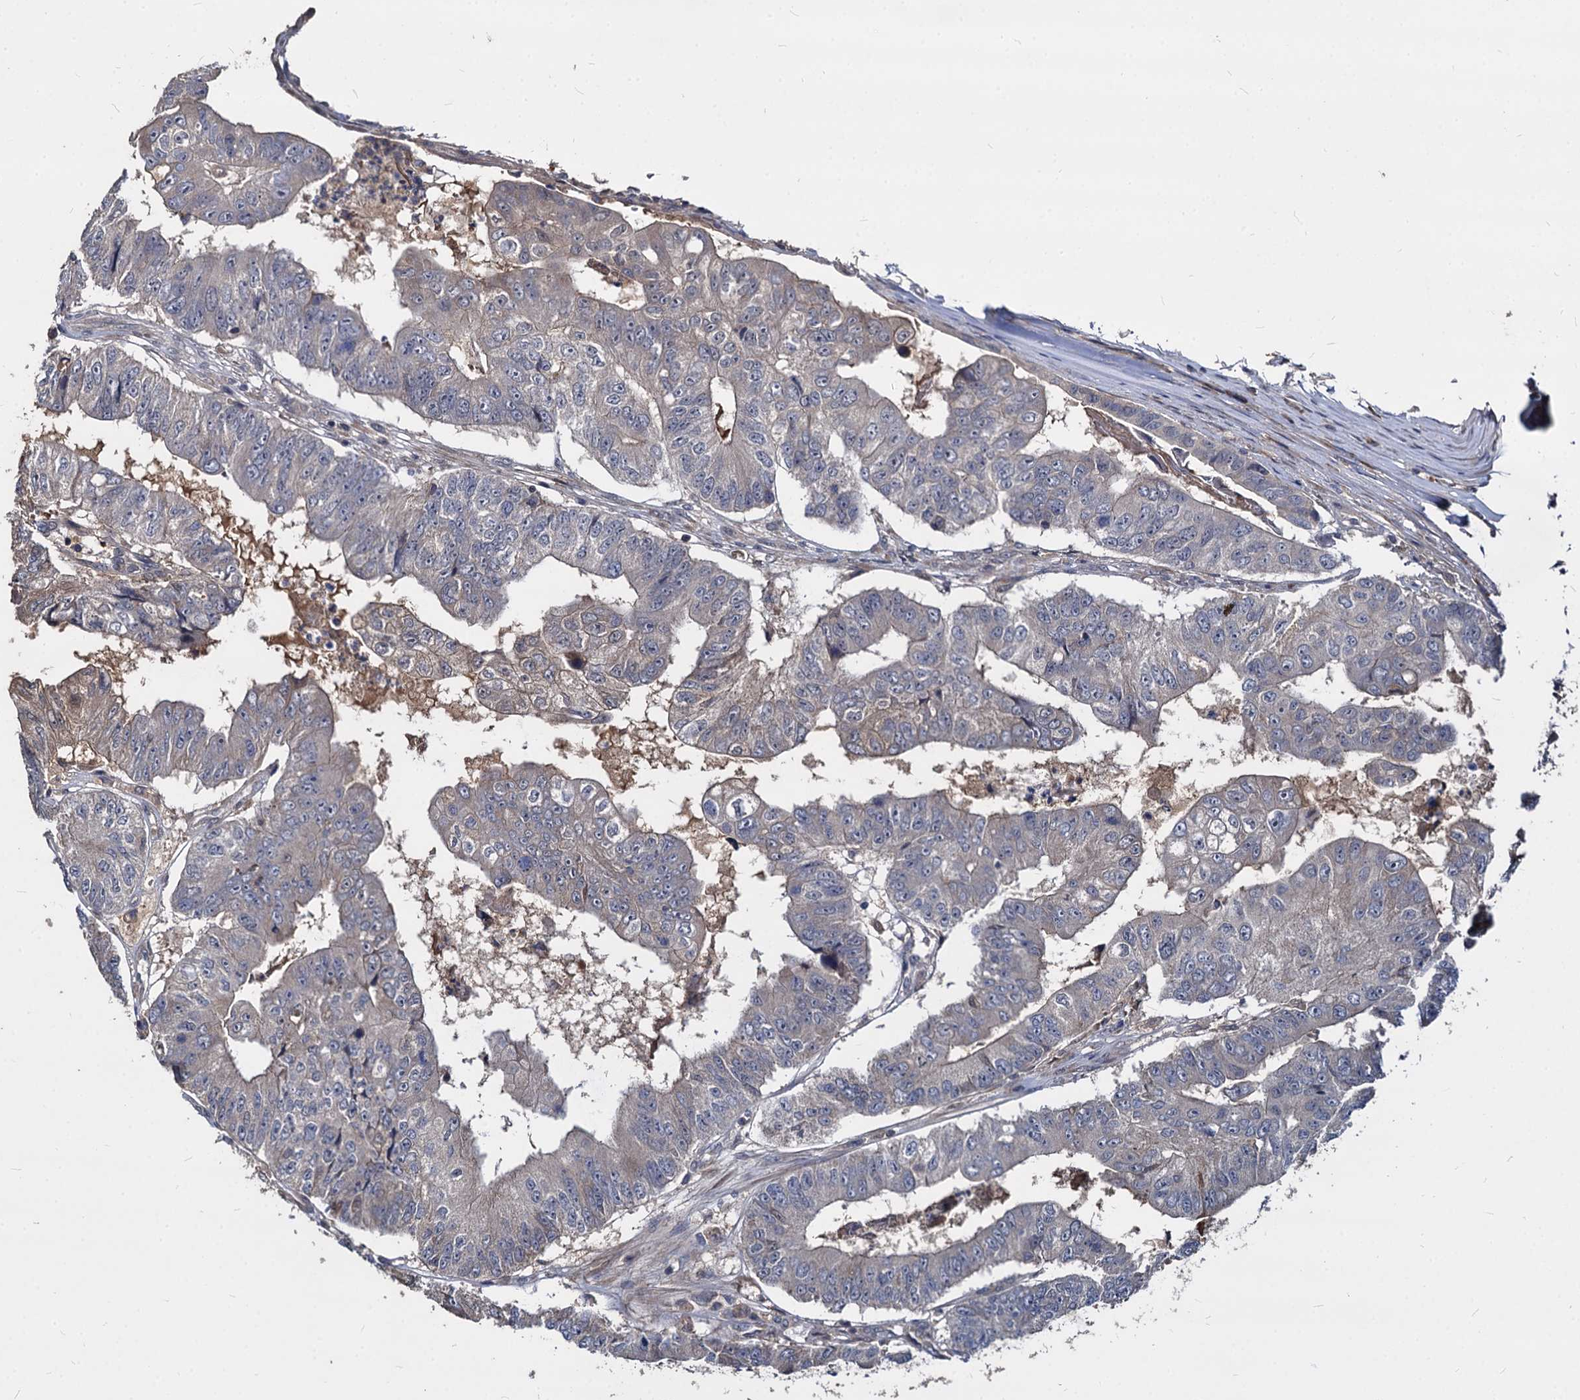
{"staining": {"intensity": "weak", "quantity": "<25%", "location": "cytoplasmic/membranous"}, "tissue": "colorectal cancer", "cell_type": "Tumor cells", "image_type": "cancer", "snomed": [{"axis": "morphology", "description": "Adenocarcinoma, NOS"}, {"axis": "topography", "description": "Colon"}], "caption": "Immunohistochemical staining of adenocarcinoma (colorectal) exhibits no significant positivity in tumor cells. (DAB immunohistochemistry (IHC) with hematoxylin counter stain).", "gene": "CCDC184", "patient": {"sex": "female", "age": 67}}